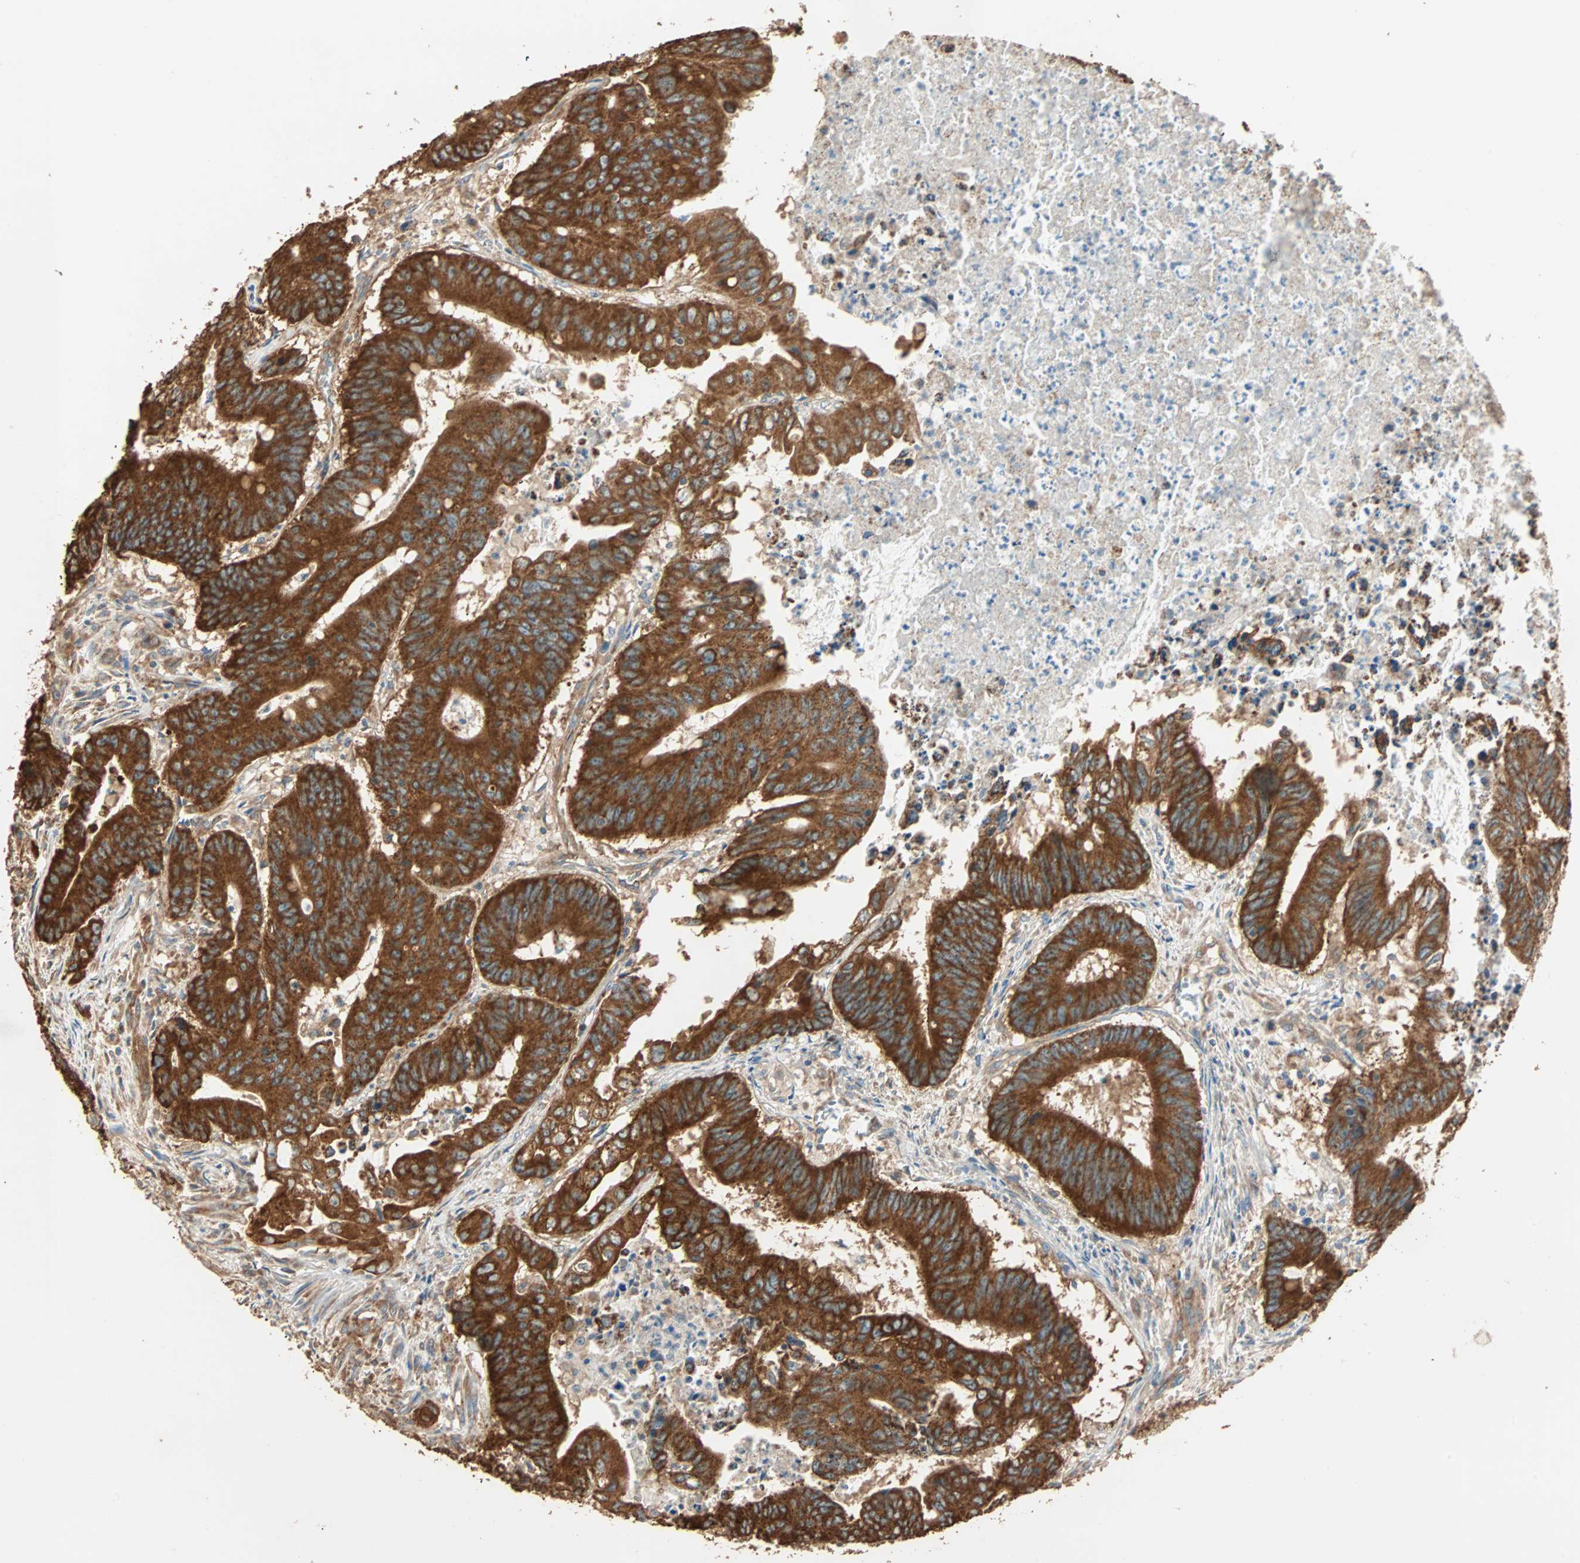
{"staining": {"intensity": "strong", "quantity": ">75%", "location": "cytoplasmic/membranous"}, "tissue": "colorectal cancer", "cell_type": "Tumor cells", "image_type": "cancer", "snomed": [{"axis": "morphology", "description": "Adenocarcinoma, NOS"}, {"axis": "topography", "description": "Colon"}], "caption": "IHC histopathology image of human adenocarcinoma (colorectal) stained for a protein (brown), which reveals high levels of strong cytoplasmic/membranous positivity in about >75% of tumor cells.", "gene": "EIF4G2", "patient": {"sex": "male", "age": 45}}